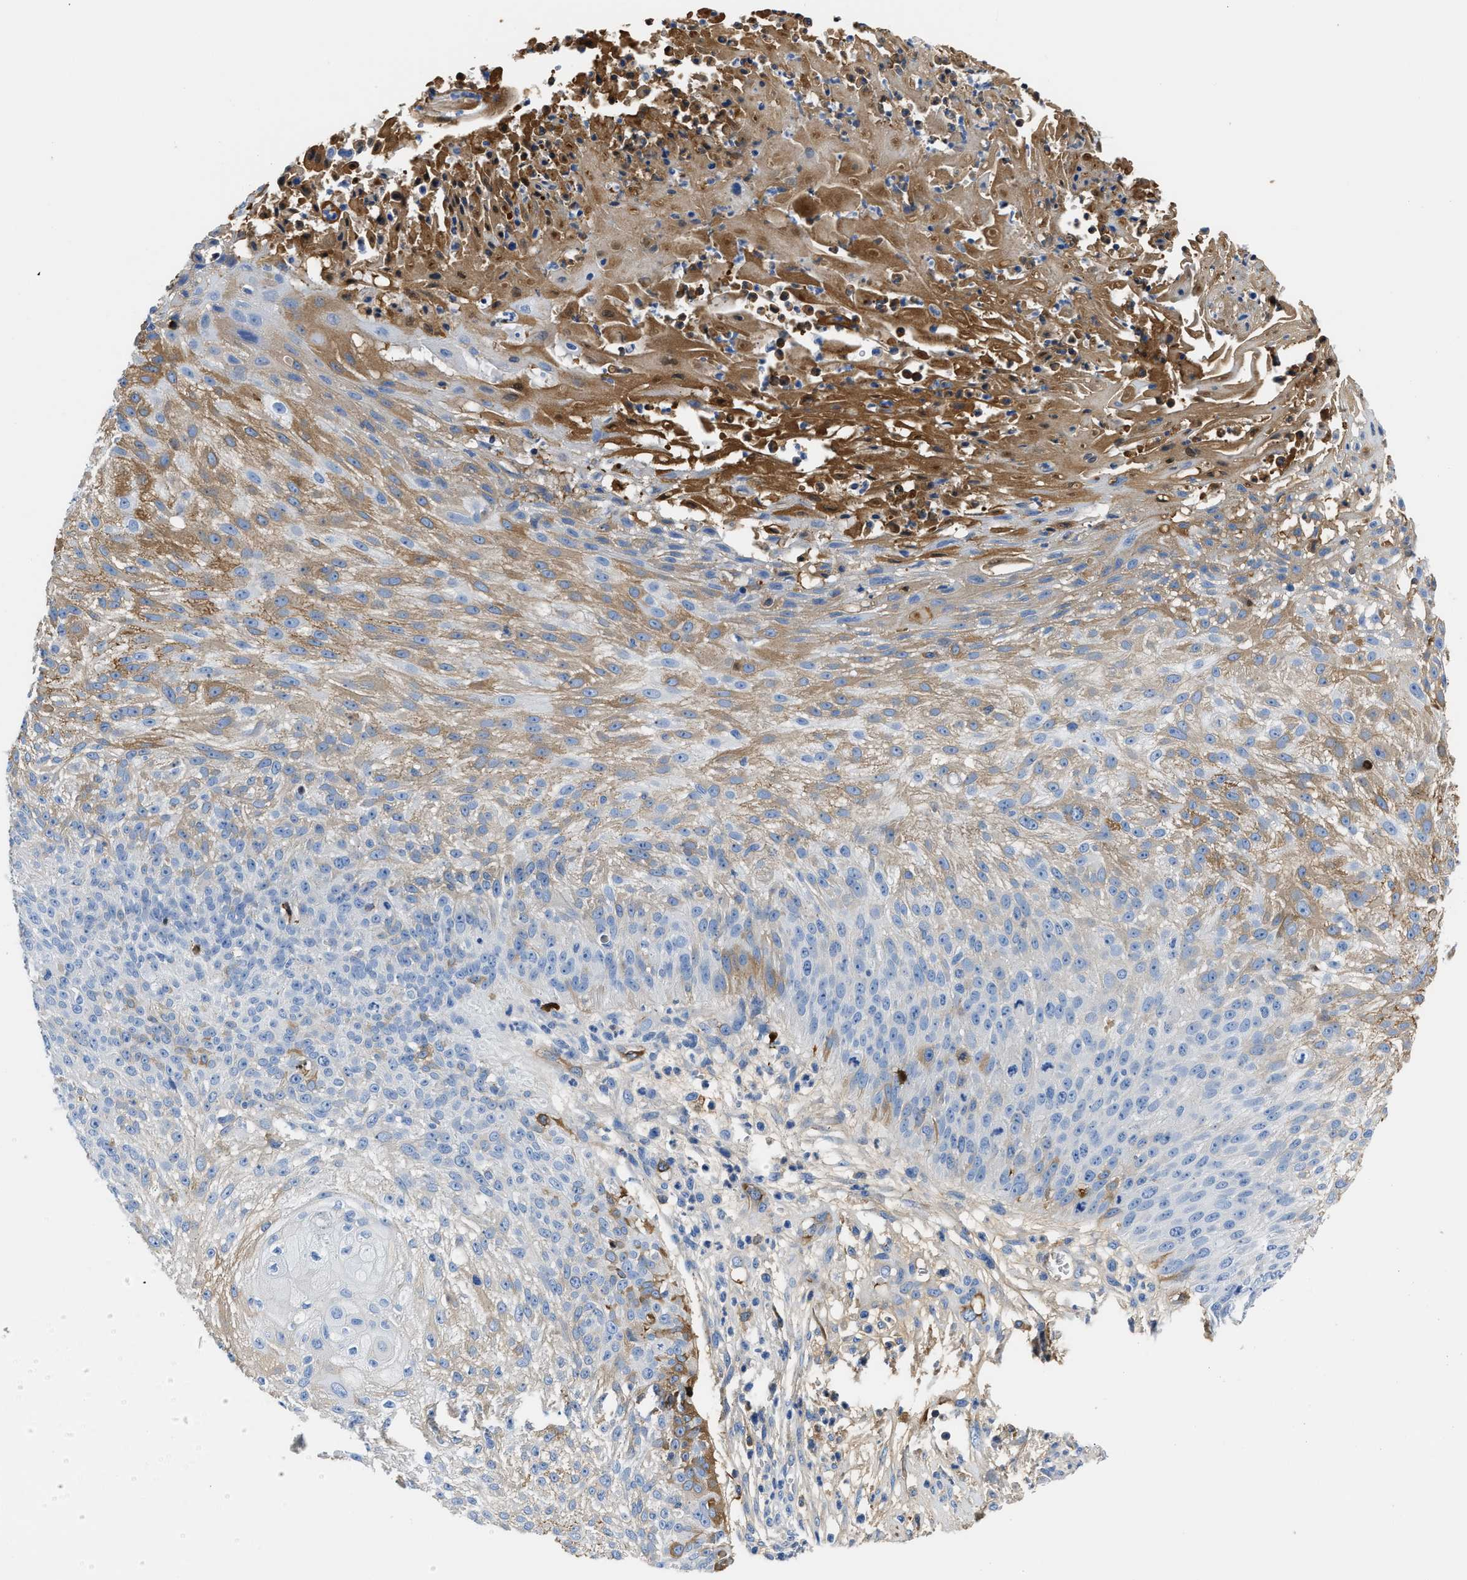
{"staining": {"intensity": "moderate", "quantity": "25%-75%", "location": "cytoplasmic/membranous"}, "tissue": "skin cancer", "cell_type": "Tumor cells", "image_type": "cancer", "snomed": [{"axis": "morphology", "description": "Squamous cell carcinoma, NOS"}, {"axis": "topography", "description": "Skin"}], "caption": "This photomicrograph exhibits immunohistochemistry staining of skin cancer, with medium moderate cytoplasmic/membranous staining in approximately 25%-75% of tumor cells.", "gene": "GC", "patient": {"sex": "female", "age": 80}}